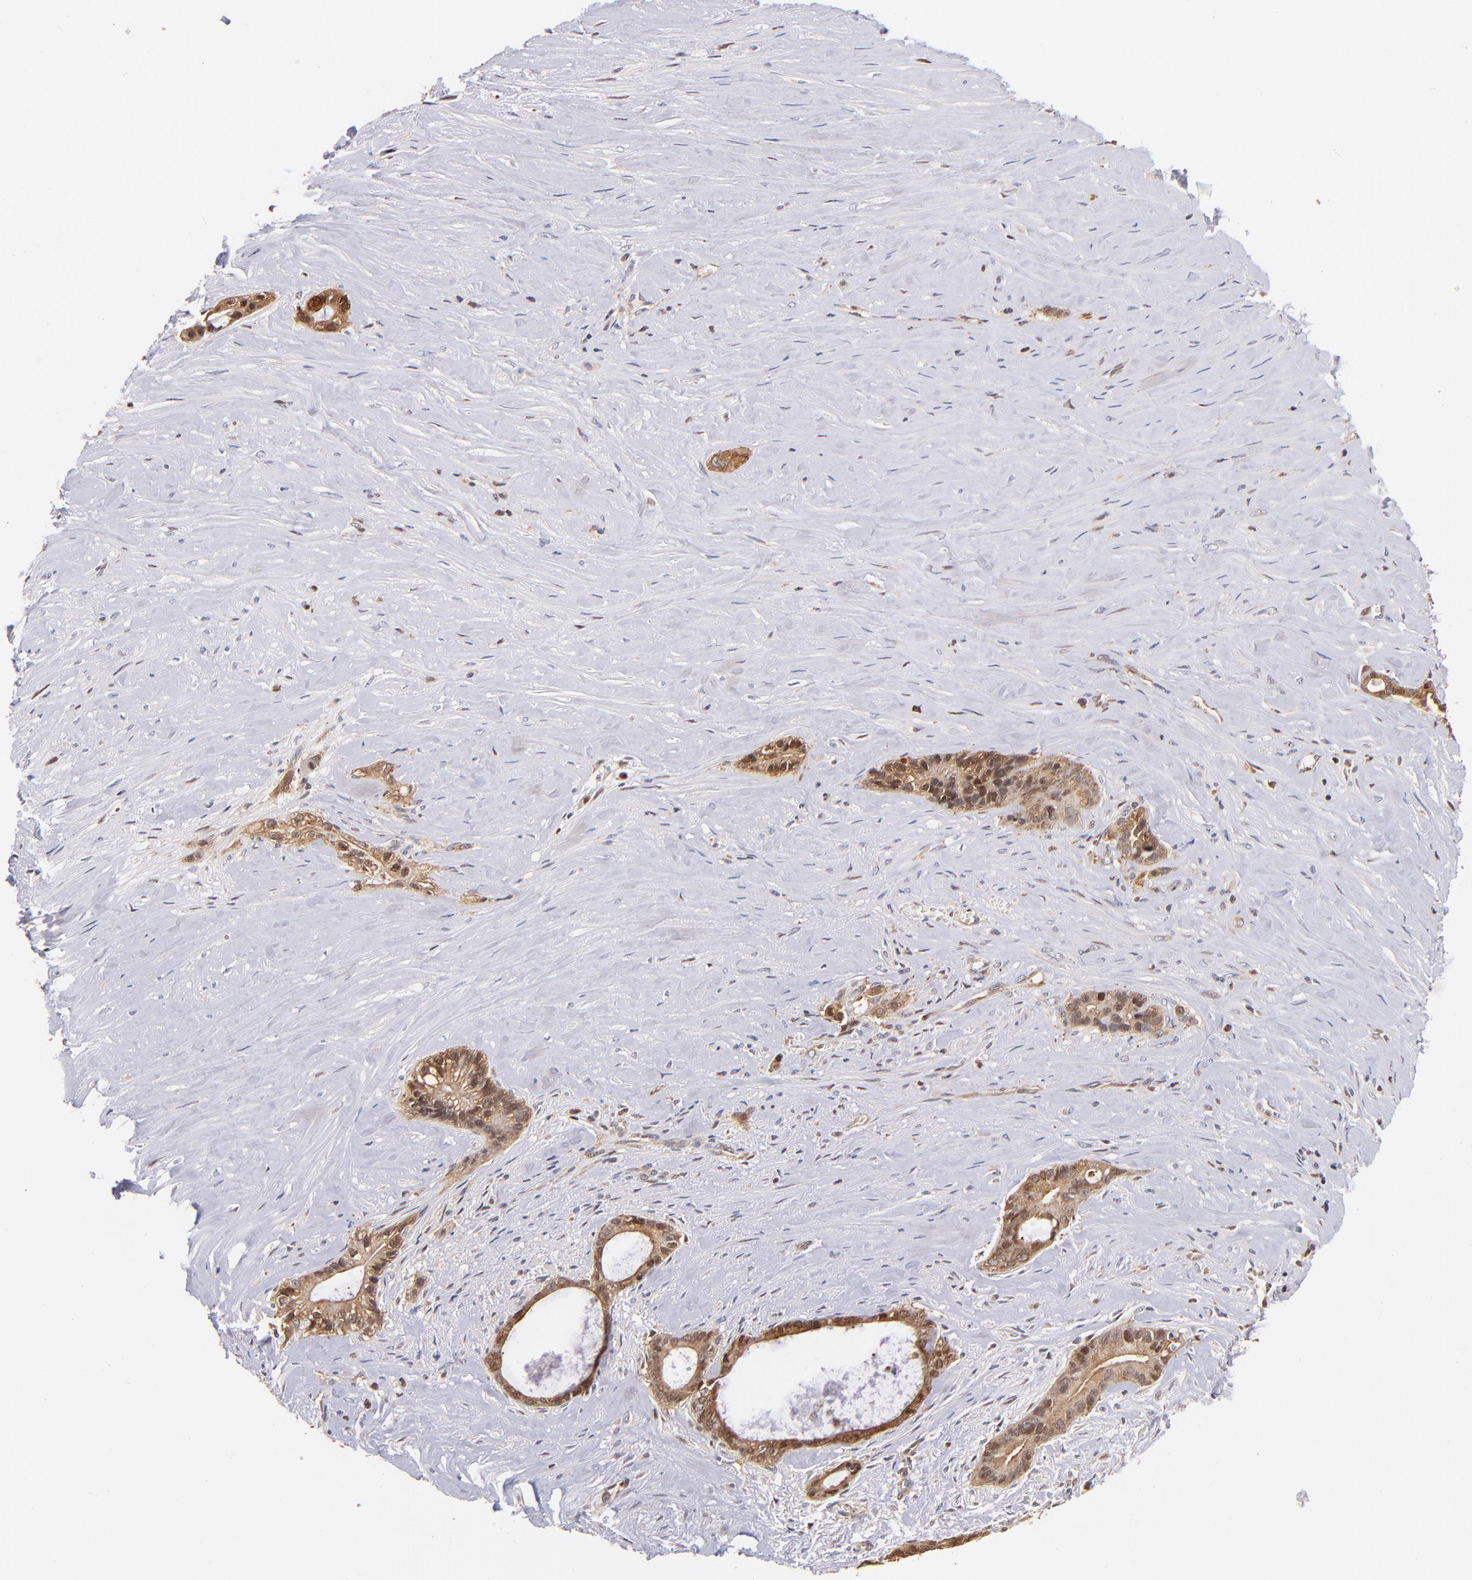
{"staining": {"intensity": "moderate", "quantity": ">75%", "location": "cytoplasmic/membranous,nuclear"}, "tissue": "liver cancer", "cell_type": "Tumor cells", "image_type": "cancer", "snomed": [{"axis": "morphology", "description": "Cholangiocarcinoma"}, {"axis": "topography", "description": "Liver"}], "caption": "Liver cholangiocarcinoma stained for a protein exhibits moderate cytoplasmic/membranous and nuclear positivity in tumor cells.", "gene": "YWHAB", "patient": {"sex": "female", "age": 55}}